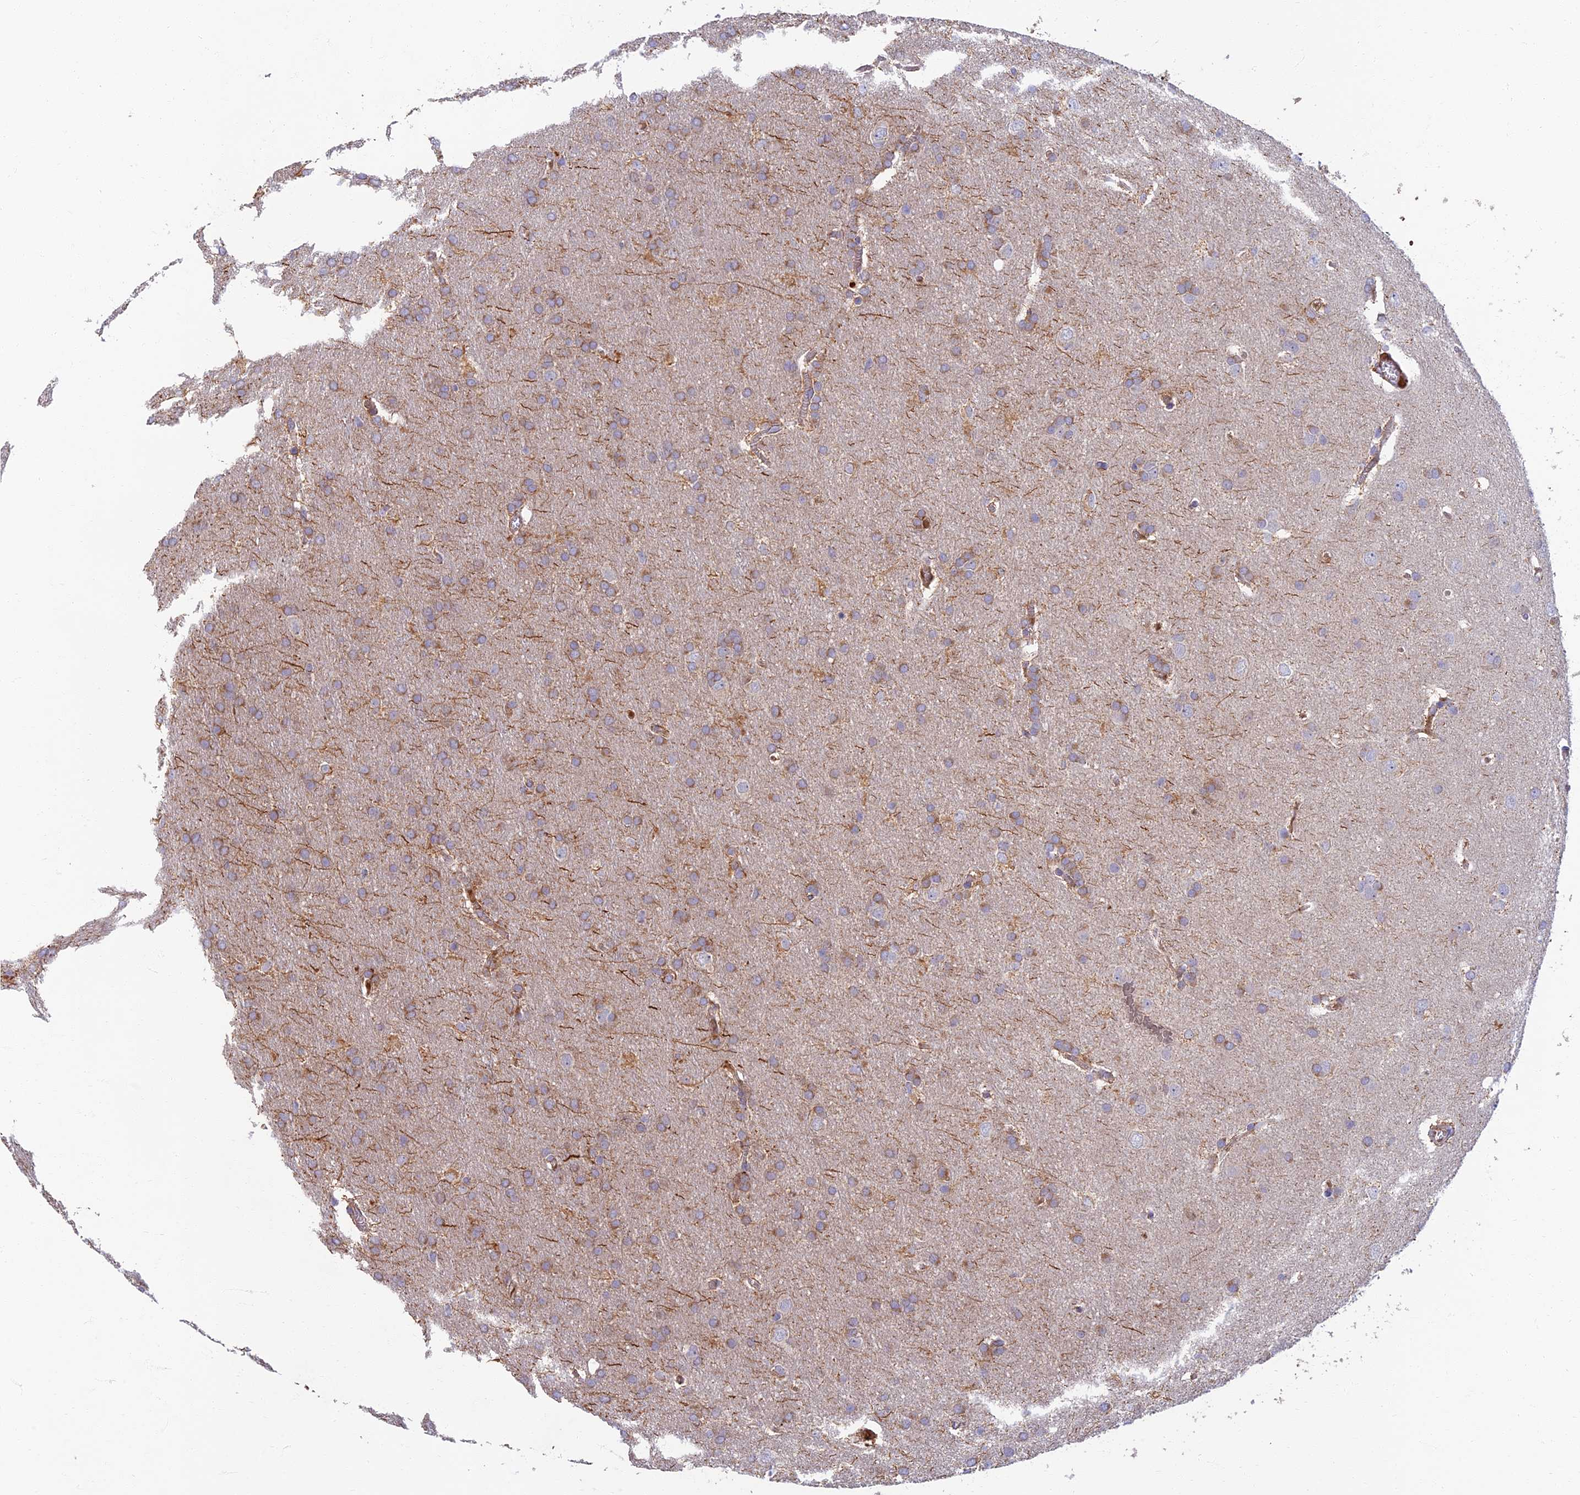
{"staining": {"intensity": "weak", "quantity": ">75%", "location": "cytoplasmic/membranous"}, "tissue": "glioma", "cell_type": "Tumor cells", "image_type": "cancer", "snomed": [{"axis": "morphology", "description": "Glioma, malignant, Low grade"}, {"axis": "topography", "description": "Brain"}], "caption": "Malignant low-grade glioma stained with DAB immunohistochemistry exhibits low levels of weak cytoplasmic/membranous positivity in approximately >75% of tumor cells. Nuclei are stained in blue.", "gene": "SOGA1", "patient": {"sex": "female", "age": 32}}